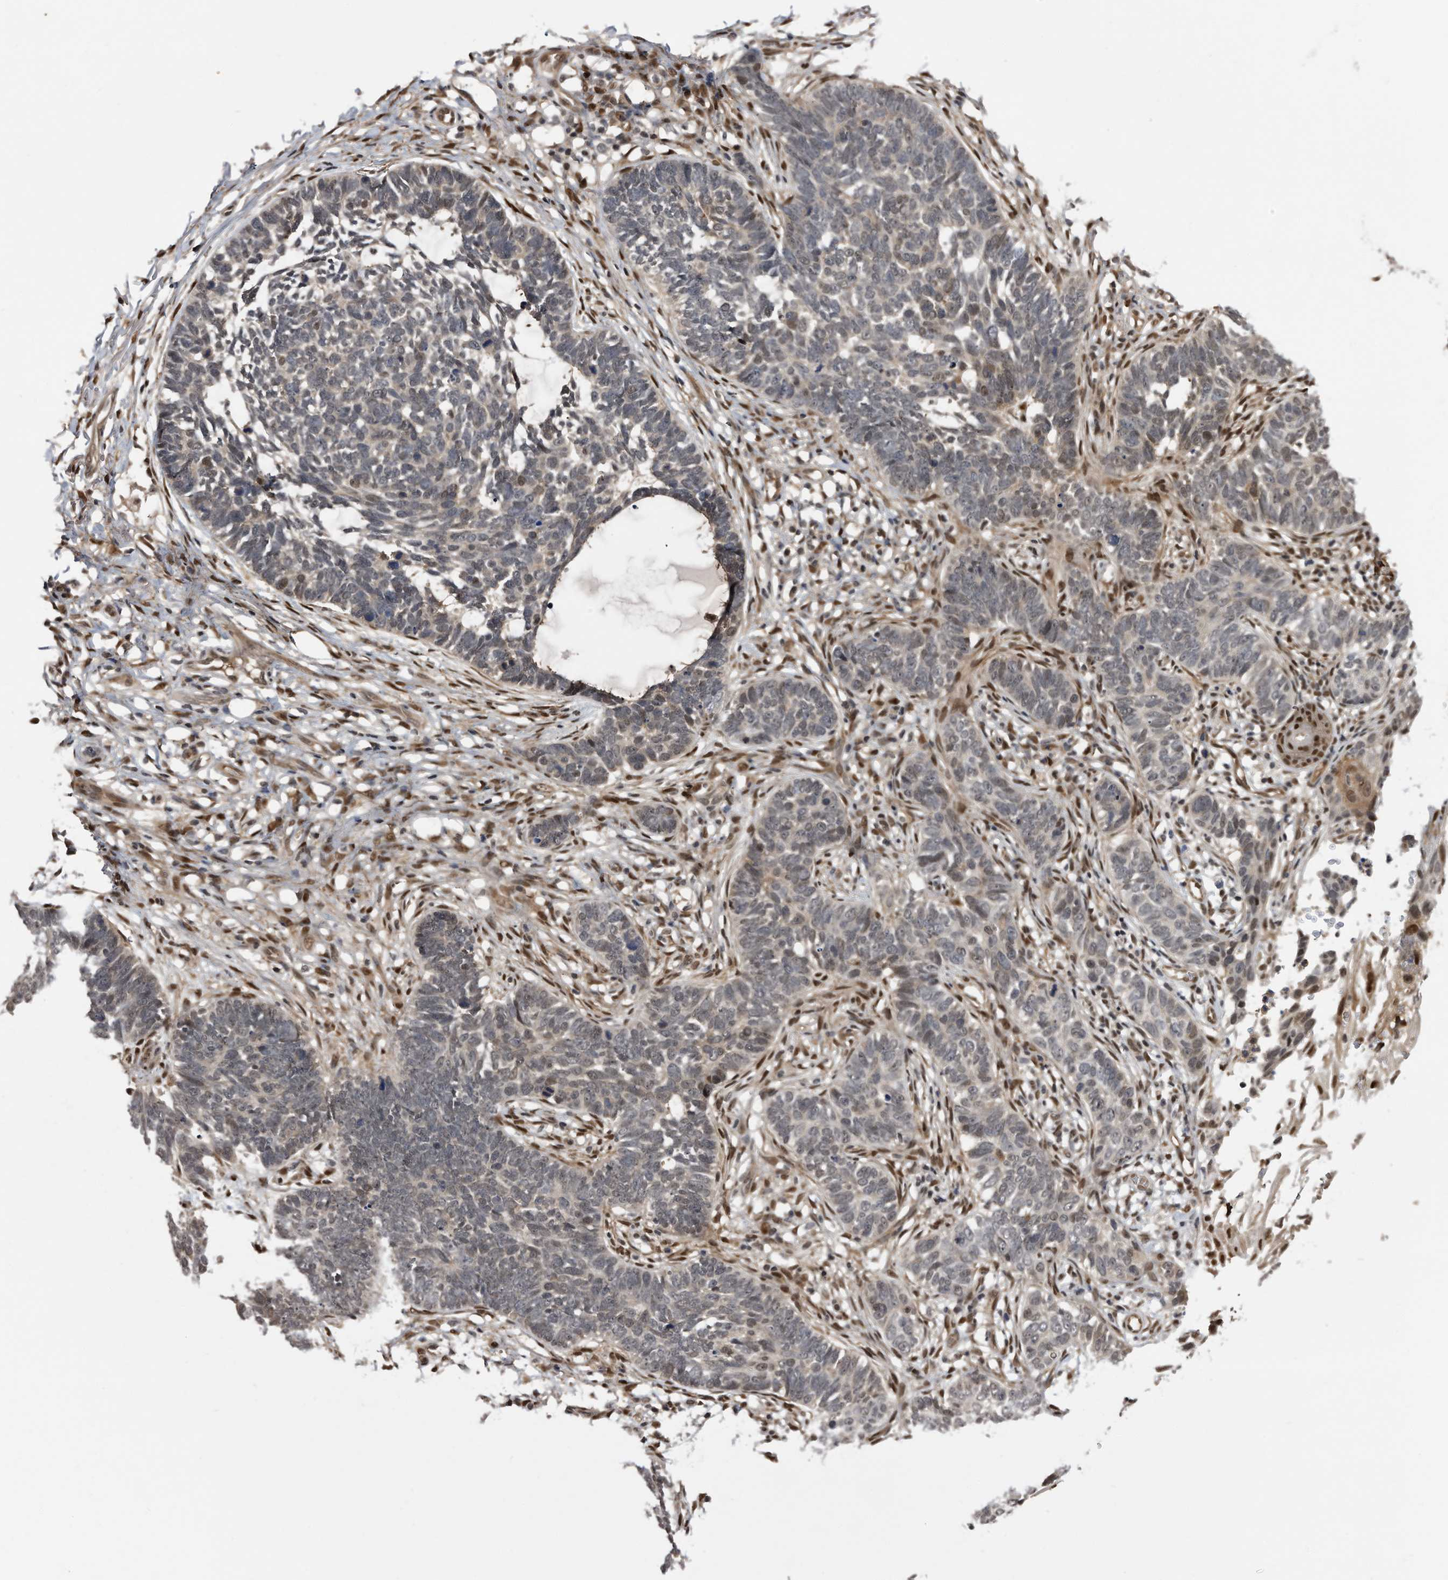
{"staining": {"intensity": "weak", "quantity": "<25%", "location": "nuclear"}, "tissue": "skin cancer", "cell_type": "Tumor cells", "image_type": "cancer", "snomed": [{"axis": "morphology", "description": "Normal tissue, NOS"}, {"axis": "morphology", "description": "Basal cell carcinoma"}, {"axis": "topography", "description": "Skin"}], "caption": "Tumor cells show no significant protein staining in skin basal cell carcinoma.", "gene": "RAD23B", "patient": {"sex": "male", "age": 77}}